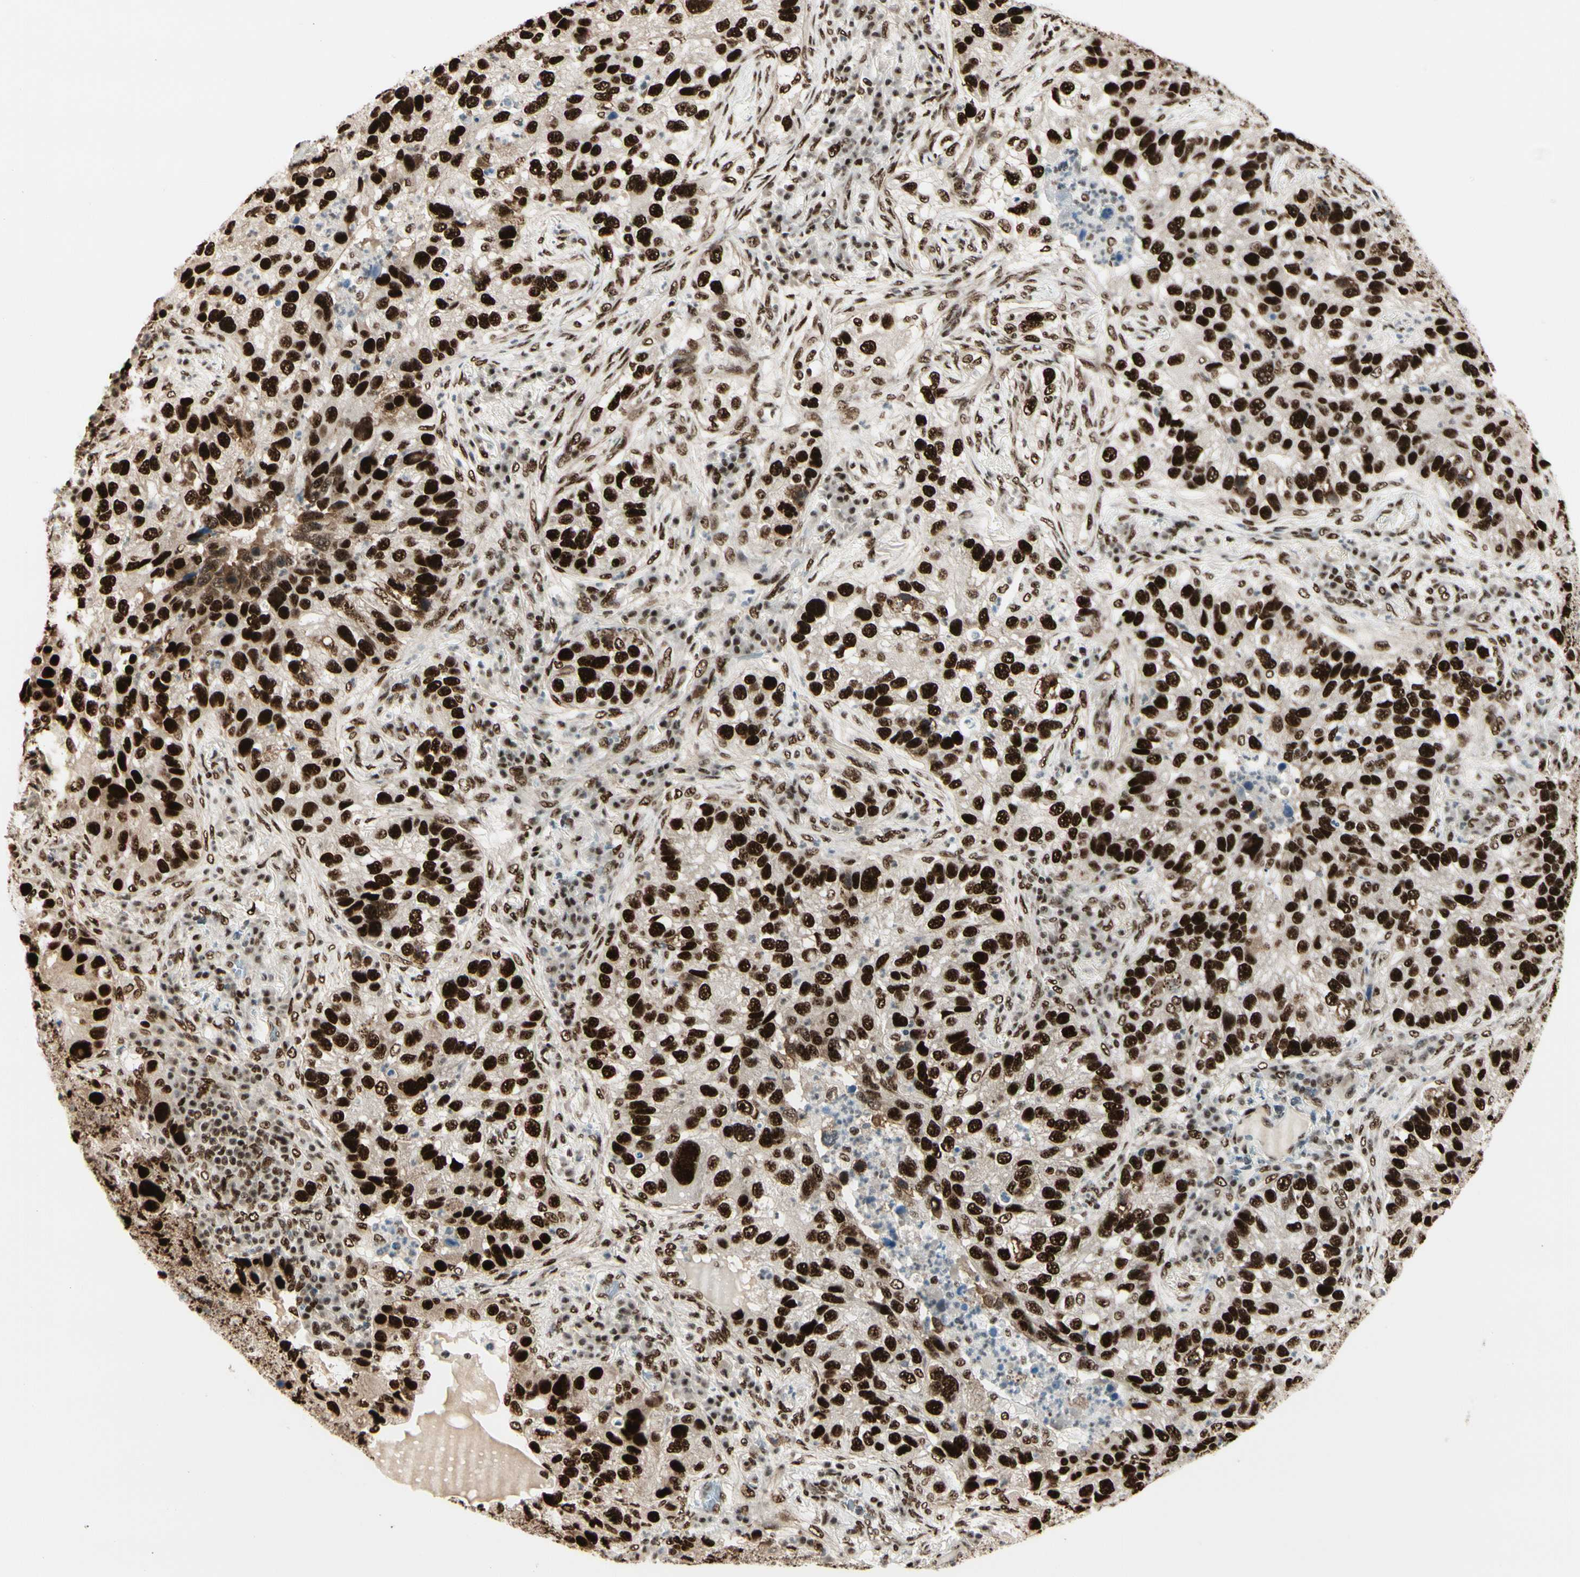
{"staining": {"intensity": "strong", "quantity": ">75%", "location": "nuclear"}, "tissue": "lung cancer", "cell_type": "Tumor cells", "image_type": "cancer", "snomed": [{"axis": "morphology", "description": "Normal tissue, NOS"}, {"axis": "morphology", "description": "Adenocarcinoma, NOS"}, {"axis": "topography", "description": "Bronchus"}, {"axis": "topography", "description": "Lung"}], "caption": "DAB immunohistochemical staining of human adenocarcinoma (lung) displays strong nuclear protein staining in approximately >75% of tumor cells.", "gene": "HEXIM1", "patient": {"sex": "male", "age": 54}}